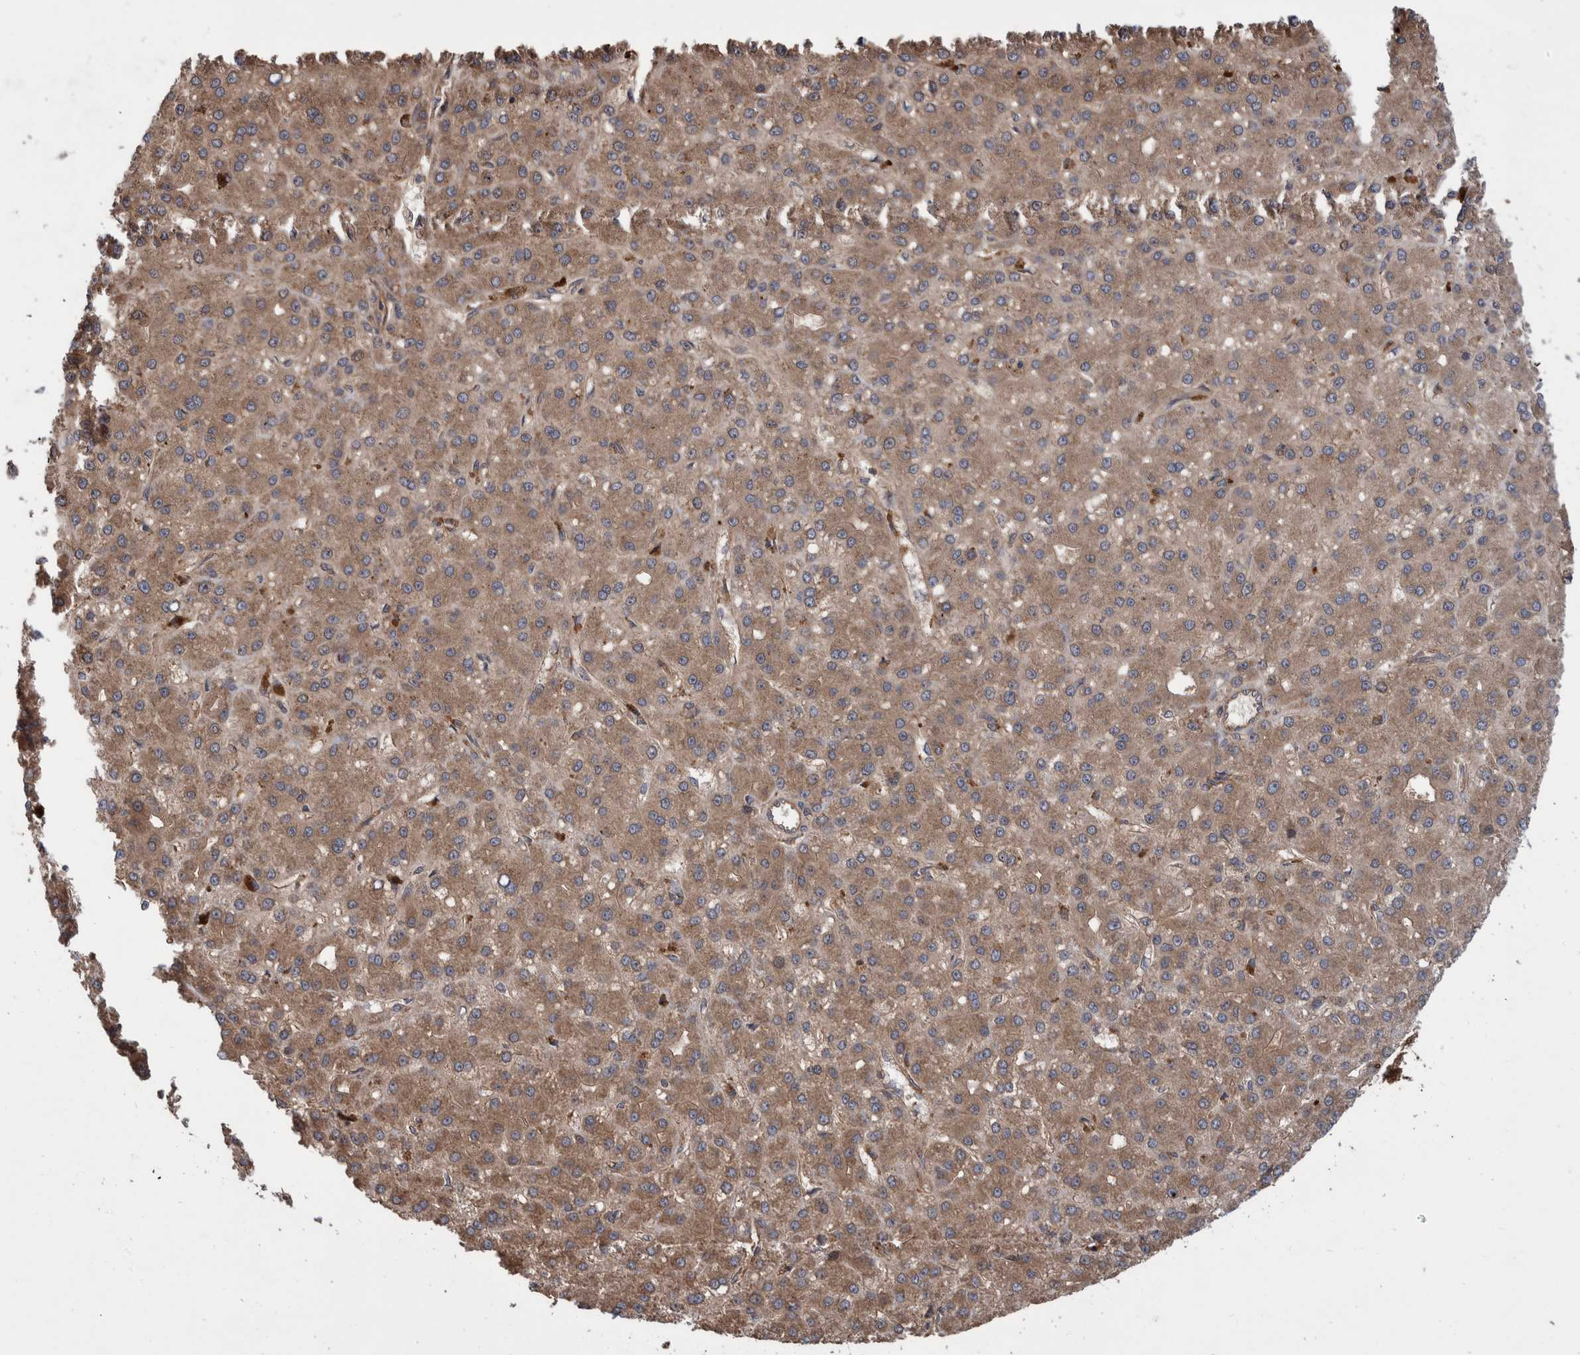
{"staining": {"intensity": "moderate", "quantity": ">75%", "location": "cytoplasmic/membranous"}, "tissue": "liver cancer", "cell_type": "Tumor cells", "image_type": "cancer", "snomed": [{"axis": "morphology", "description": "Carcinoma, Hepatocellular, NOS"}, {"axis": "topography", "description": "Liver"}], "caption": "Immunohistochemical staining of human hepatocellular carcinoma (liver) displays moderate cytoplasmic/membranous protein positivity in about >75% of tumor cells.", "gene": "VBP1", "patient": {"sex": "male", "age": 67}}